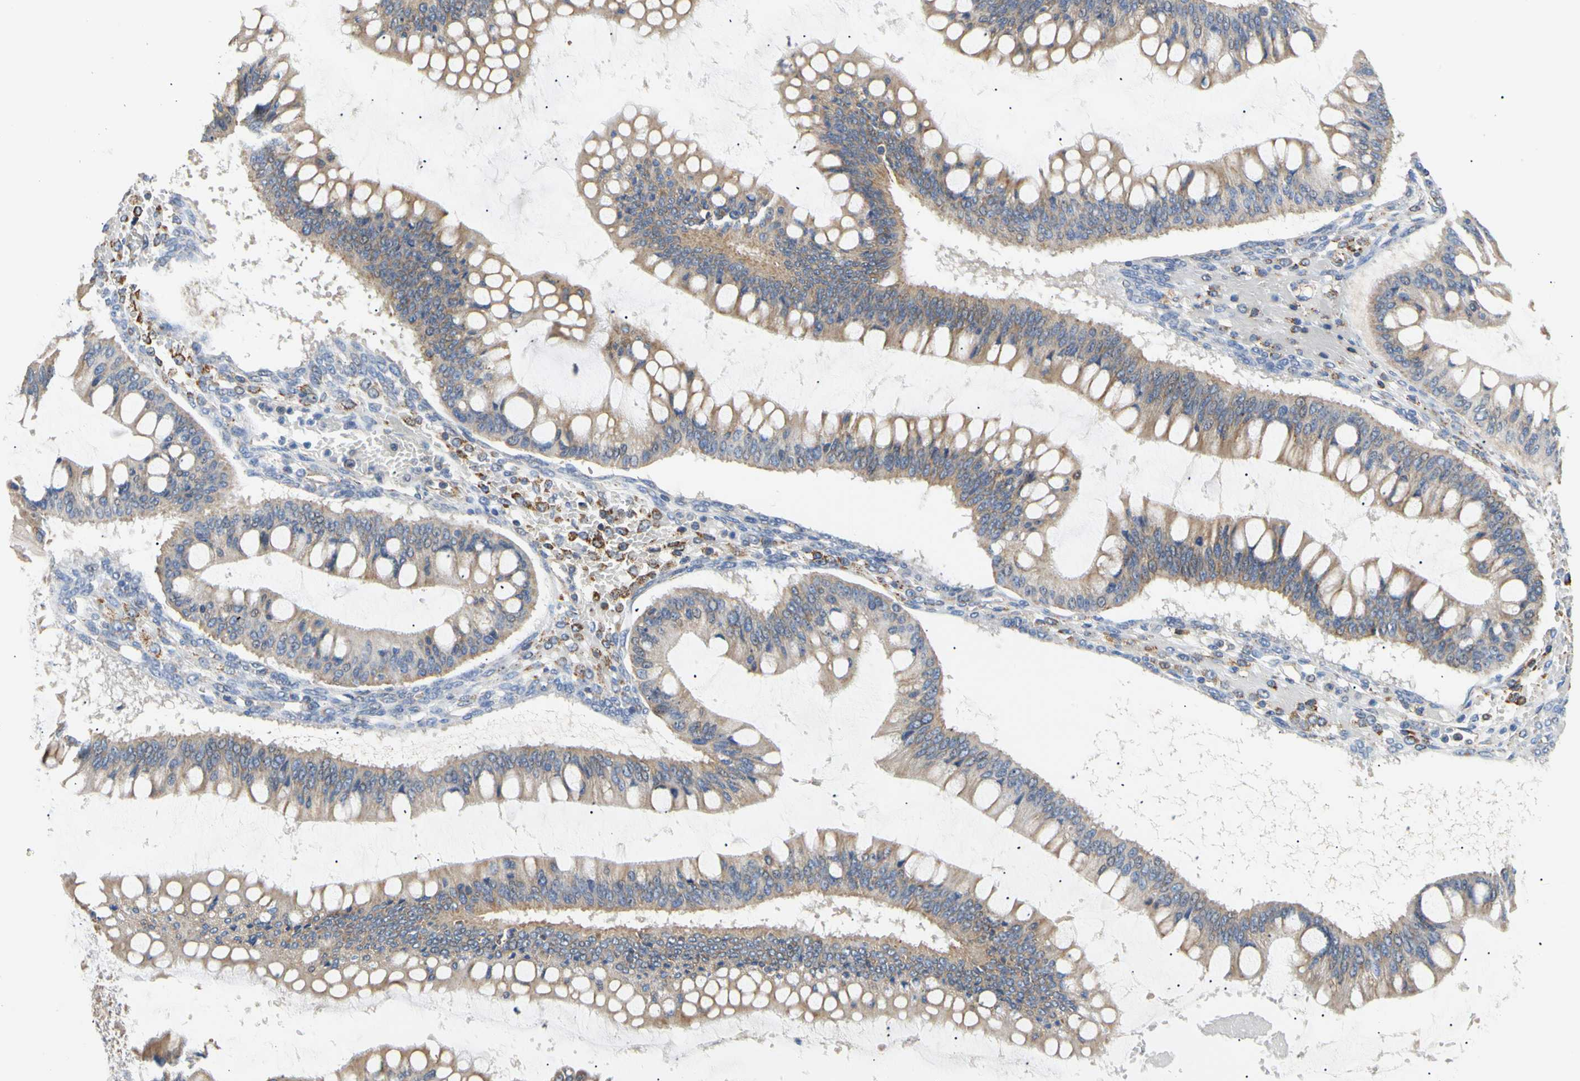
{"staining": {"intensity": "moderate", "quantity": ">75%", "location": "cytoplasmic/membranous"}, "tissue": "ovarian cancer", "cell_type": "Tumor cells", "image_type": "cancer", "snomed": [{"axis": "morphology", "description": "Cystadenocarcinoma, mucinous, NOS"}, {"axis": "topography", "description": "Ovary"}], "caption": "Immunohistochemical staining of human mucinous cystadenocarcinoma (ovarian) exhibits medium levels of moderate cytoplasmic/membranous protein staining in approximately >75% of tumor cells.", "gene": "ACAT1", "patient": {"sex": "female", "age": 73}}